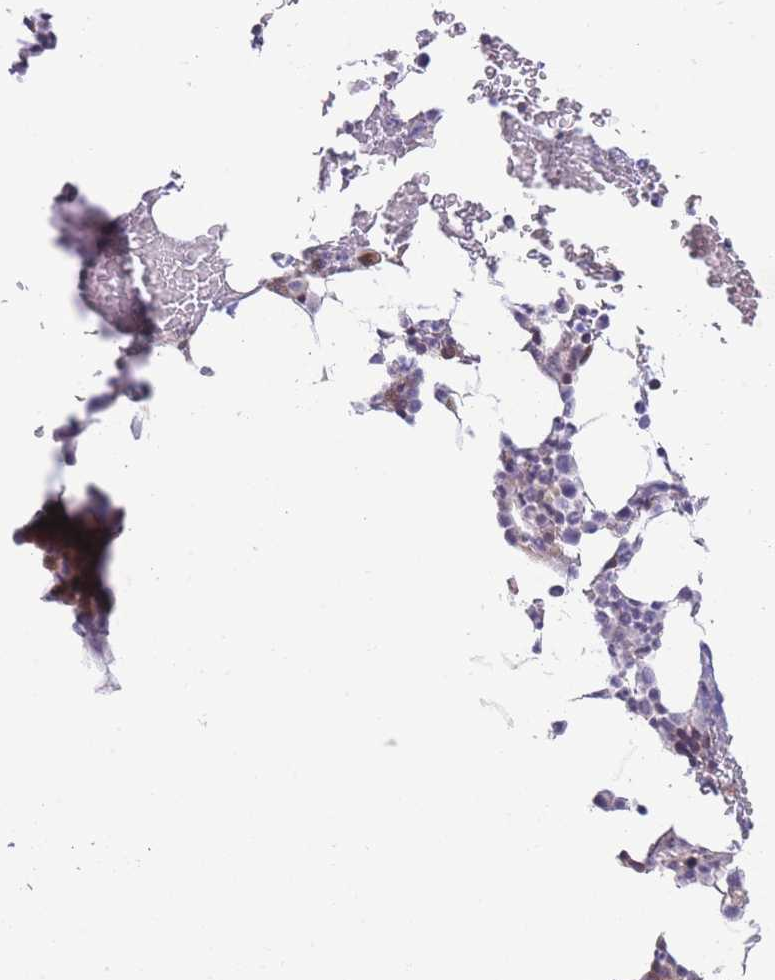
{"staining": {"intensity": "weak", "quantity": "<25%", "location": "cytoplasmic/membranous"}, "tissue": "bone marrow", "cell_type": "Hematopoietic cells", "image_type": "normal", "snomed": [{"axis": "morphology", "description": "Normal tissue, NOS"}, {"axis": "morphology", "description": "Inflammation, NOS"}, {"axis": "topography", "description": "Bone marrow"}], "caption": "There is no significant expression in hematopoietic cells of bone marrow.", "gene": "RIC8A", "patient": {"sex": "male", "age": 41}}